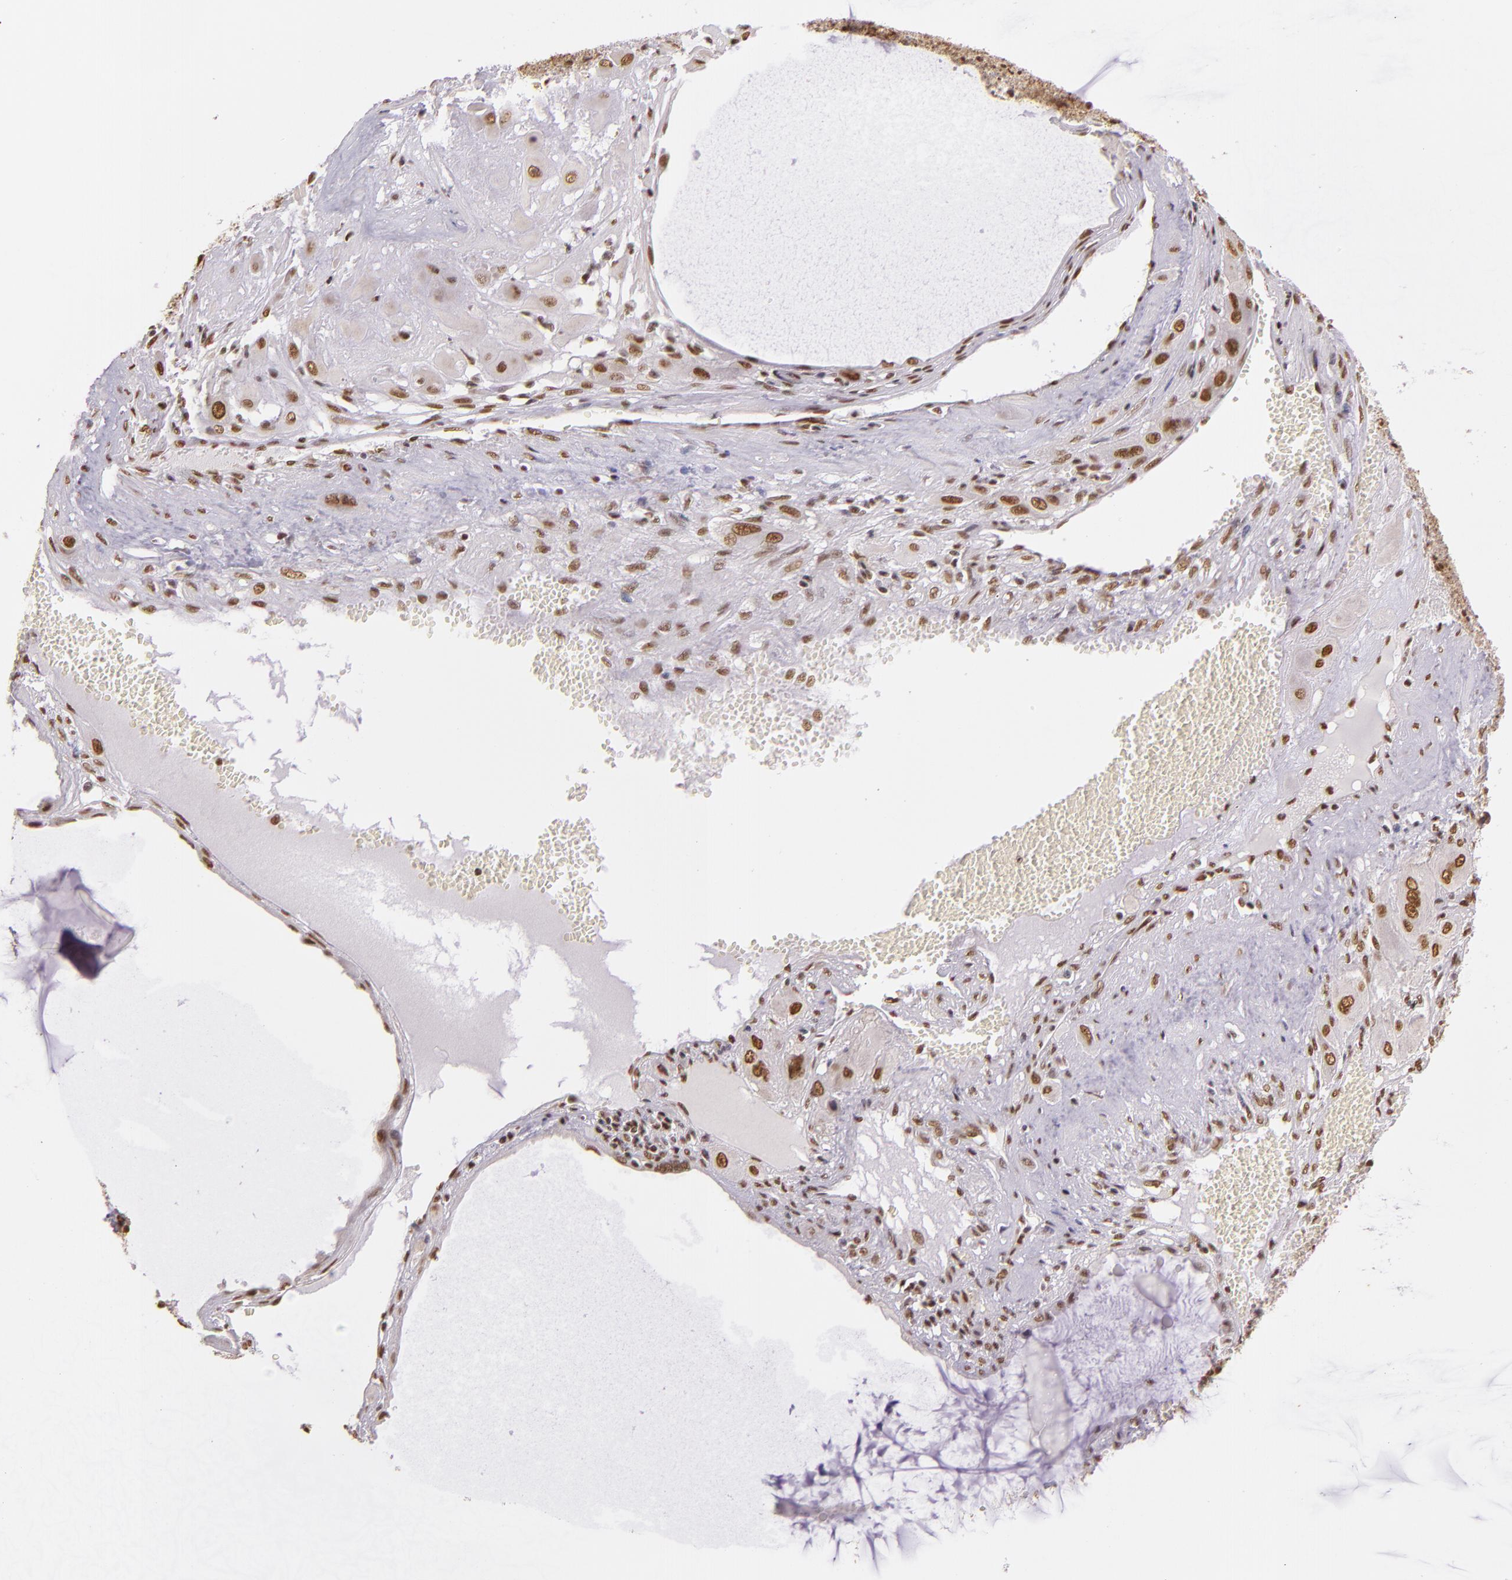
{"staining": {"intensity": "strong", "quantity": ">75%", "location": "nuclear"}, "tissue": "cervical cancer", "cell_type": "Tumor cells", "image_type": "cancer", "snomed": [{"axis": "morphology", "description": "Squamous cell carcinoma, NOS"}, {"axis": "topography", "description": "Cervix"}], "caption": "Immunohistochemistry micrograph of neoplastic tissue: cervical squamous cell carcinoma stained using IHC displays high levels of strong protein expression localized specifically in the nuclear of tumor cells, appearing as a nuclear brown color.", "gene": "USF1", "patient": {"sex": "female", "age": 34}}